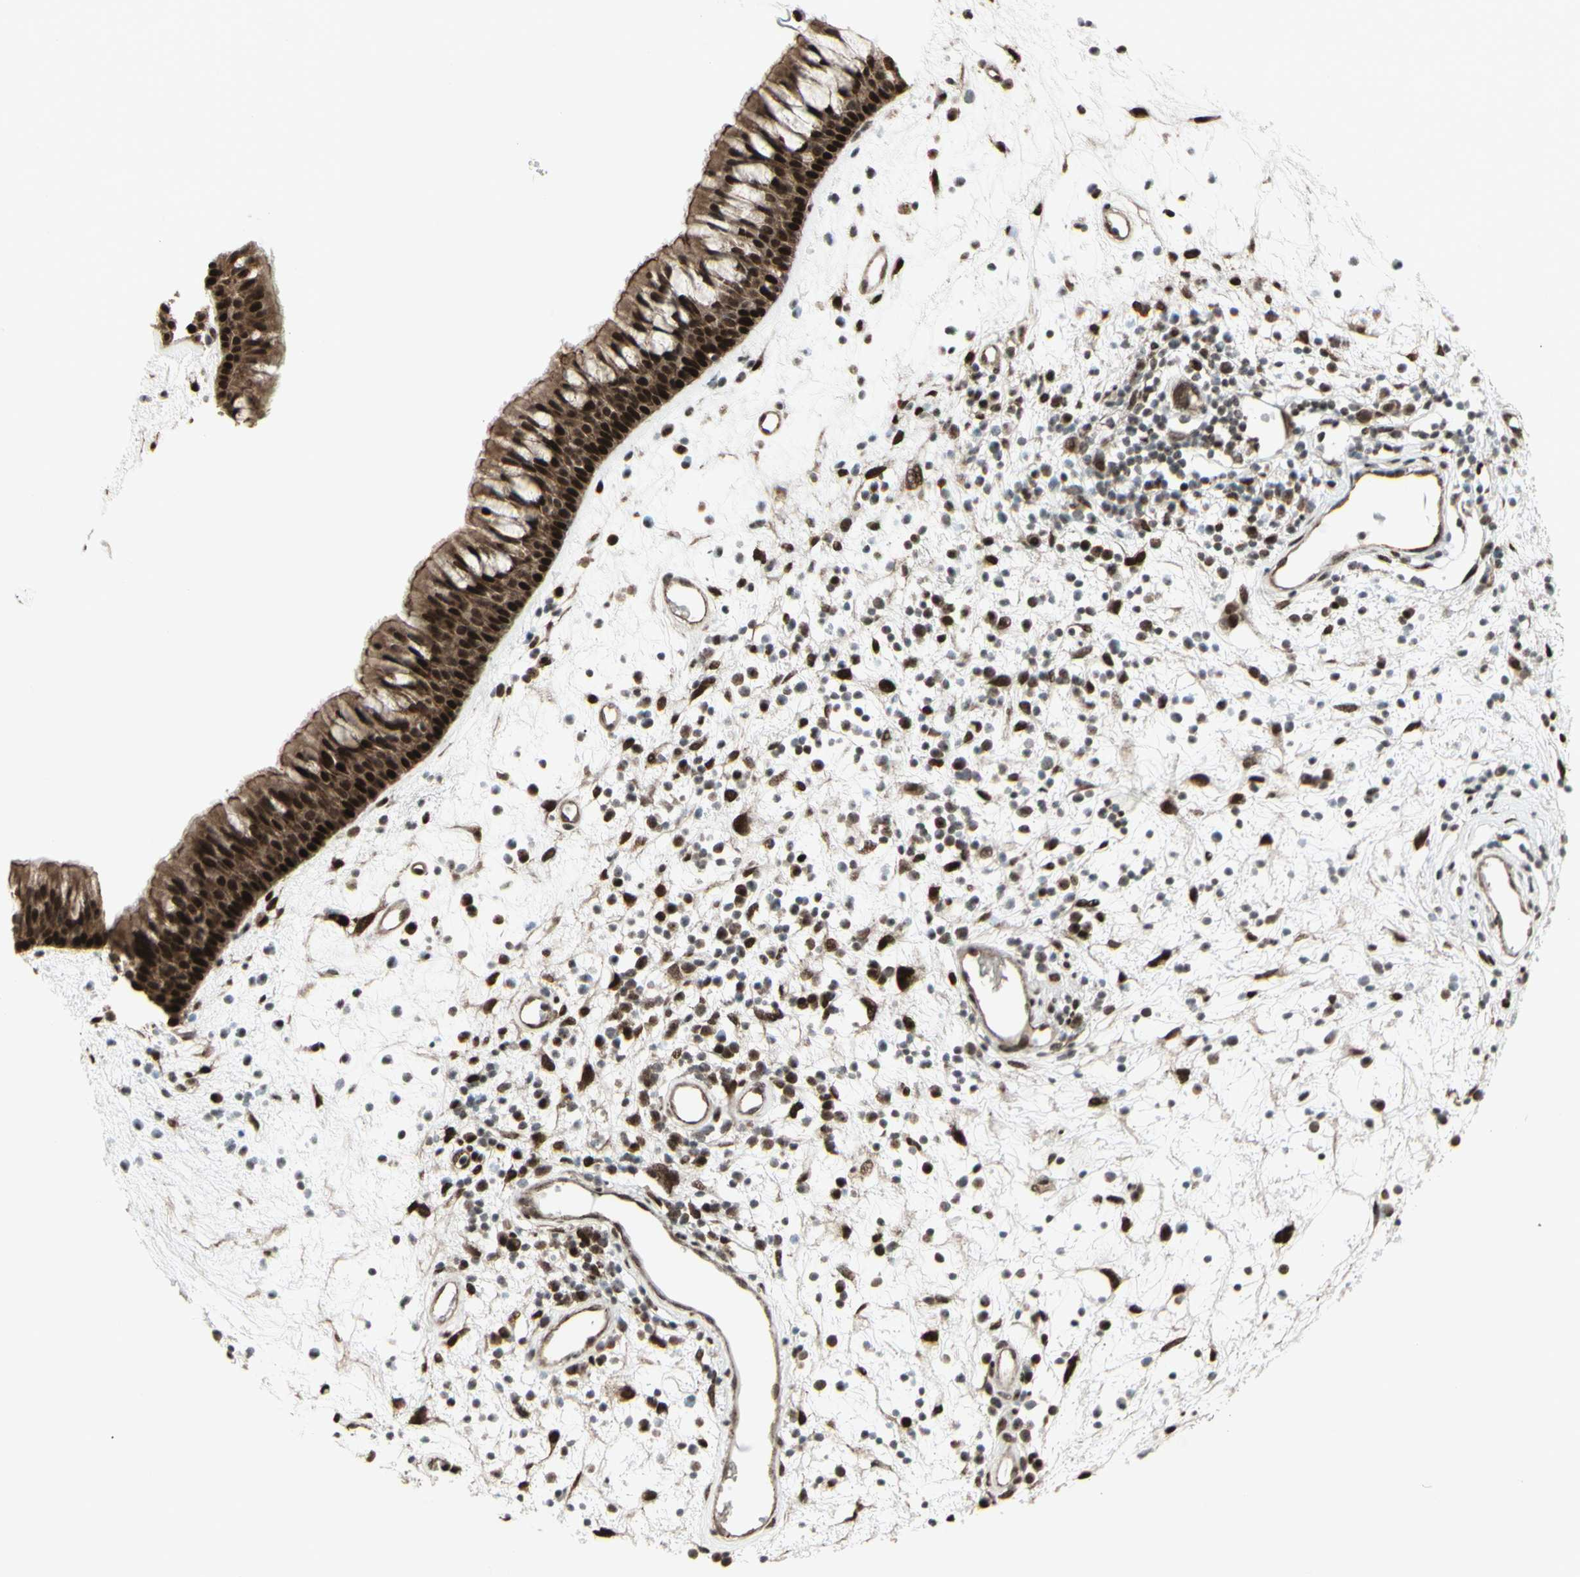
{"staining": {"intensity": "strong", "quantity": ">75%", "location": "cytoplasmic/membranous,nuclear"}, "tissue": "nasopharynx", "cell_type": "Respiratory epithelial cells", "image_type": "normal", "snomed": [{"axis": "morphology", "description": "Normal tissue, NOS"}, {"axis": "morphology", "description": "Inflammation, NOS"}, {"axis": "topography", "description": "Nasopharynx"}], "caption": "Immunohistochemistry (DAB) staining of unremarkable human nasopharynx shows strong cytoplasmic/membranous,nuclear protein expression in approximately >75% of respiratory epithelial cells.", "gene": "CBX1", "patient": {"sex": "male", "age": 48}}